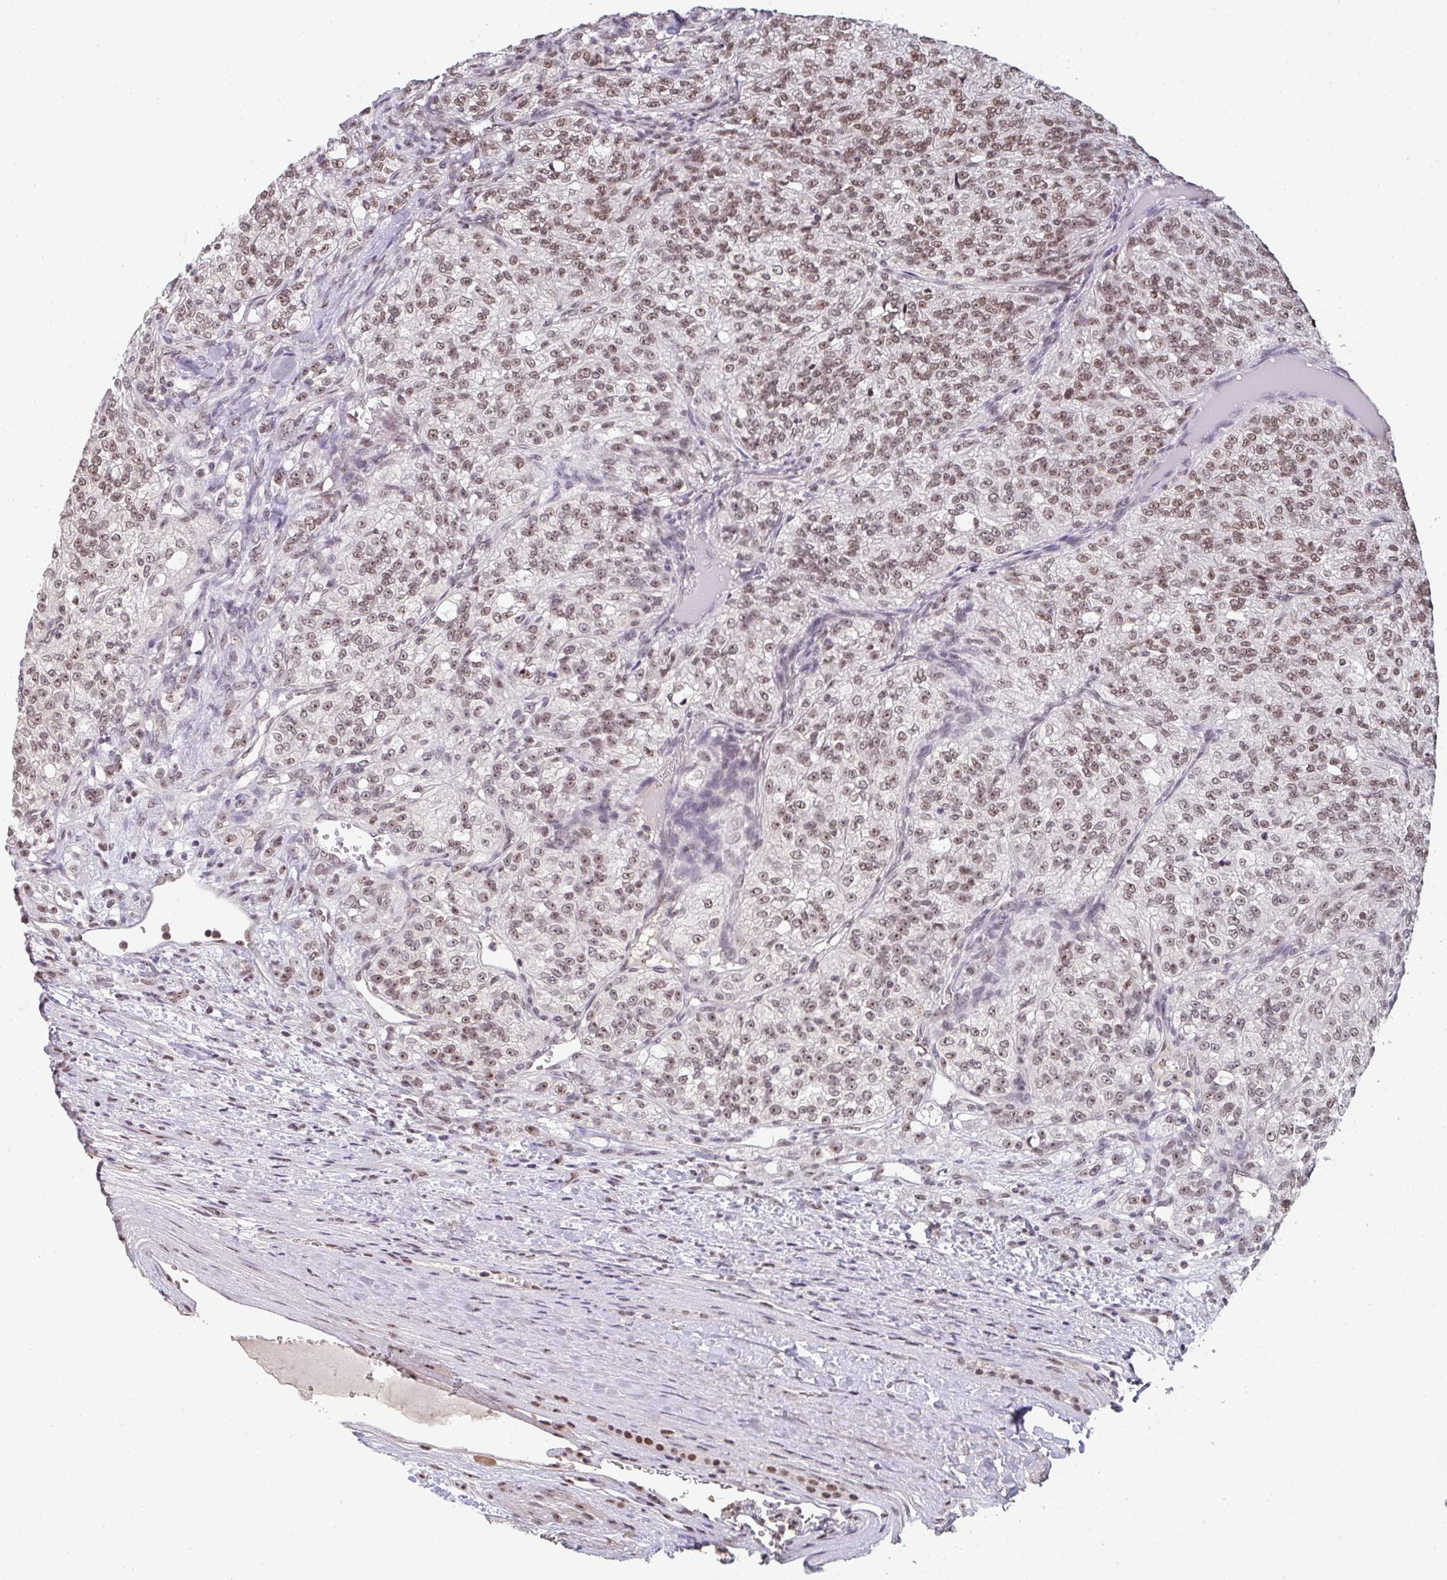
{"staining": {"intensity": "moderate", "quantity": ">75%", "location": "nuclear"}, "tissue": "renal cancer", "cell_type": "Tumor cells", "image_type": "cancer", "snomed": [{"axis": "morphology", "description": "Adenocarcinoma, NOS"}, {"axis": "topography", "description": "Kidney"}], "caption": "Immunohistochemical staining of renal cancer reveals medium levels of moderate nuclear protein positivity in about >75% of tumor cells.", "gene": "DKC1", "patient": {"sex": "female", "age": 63}}